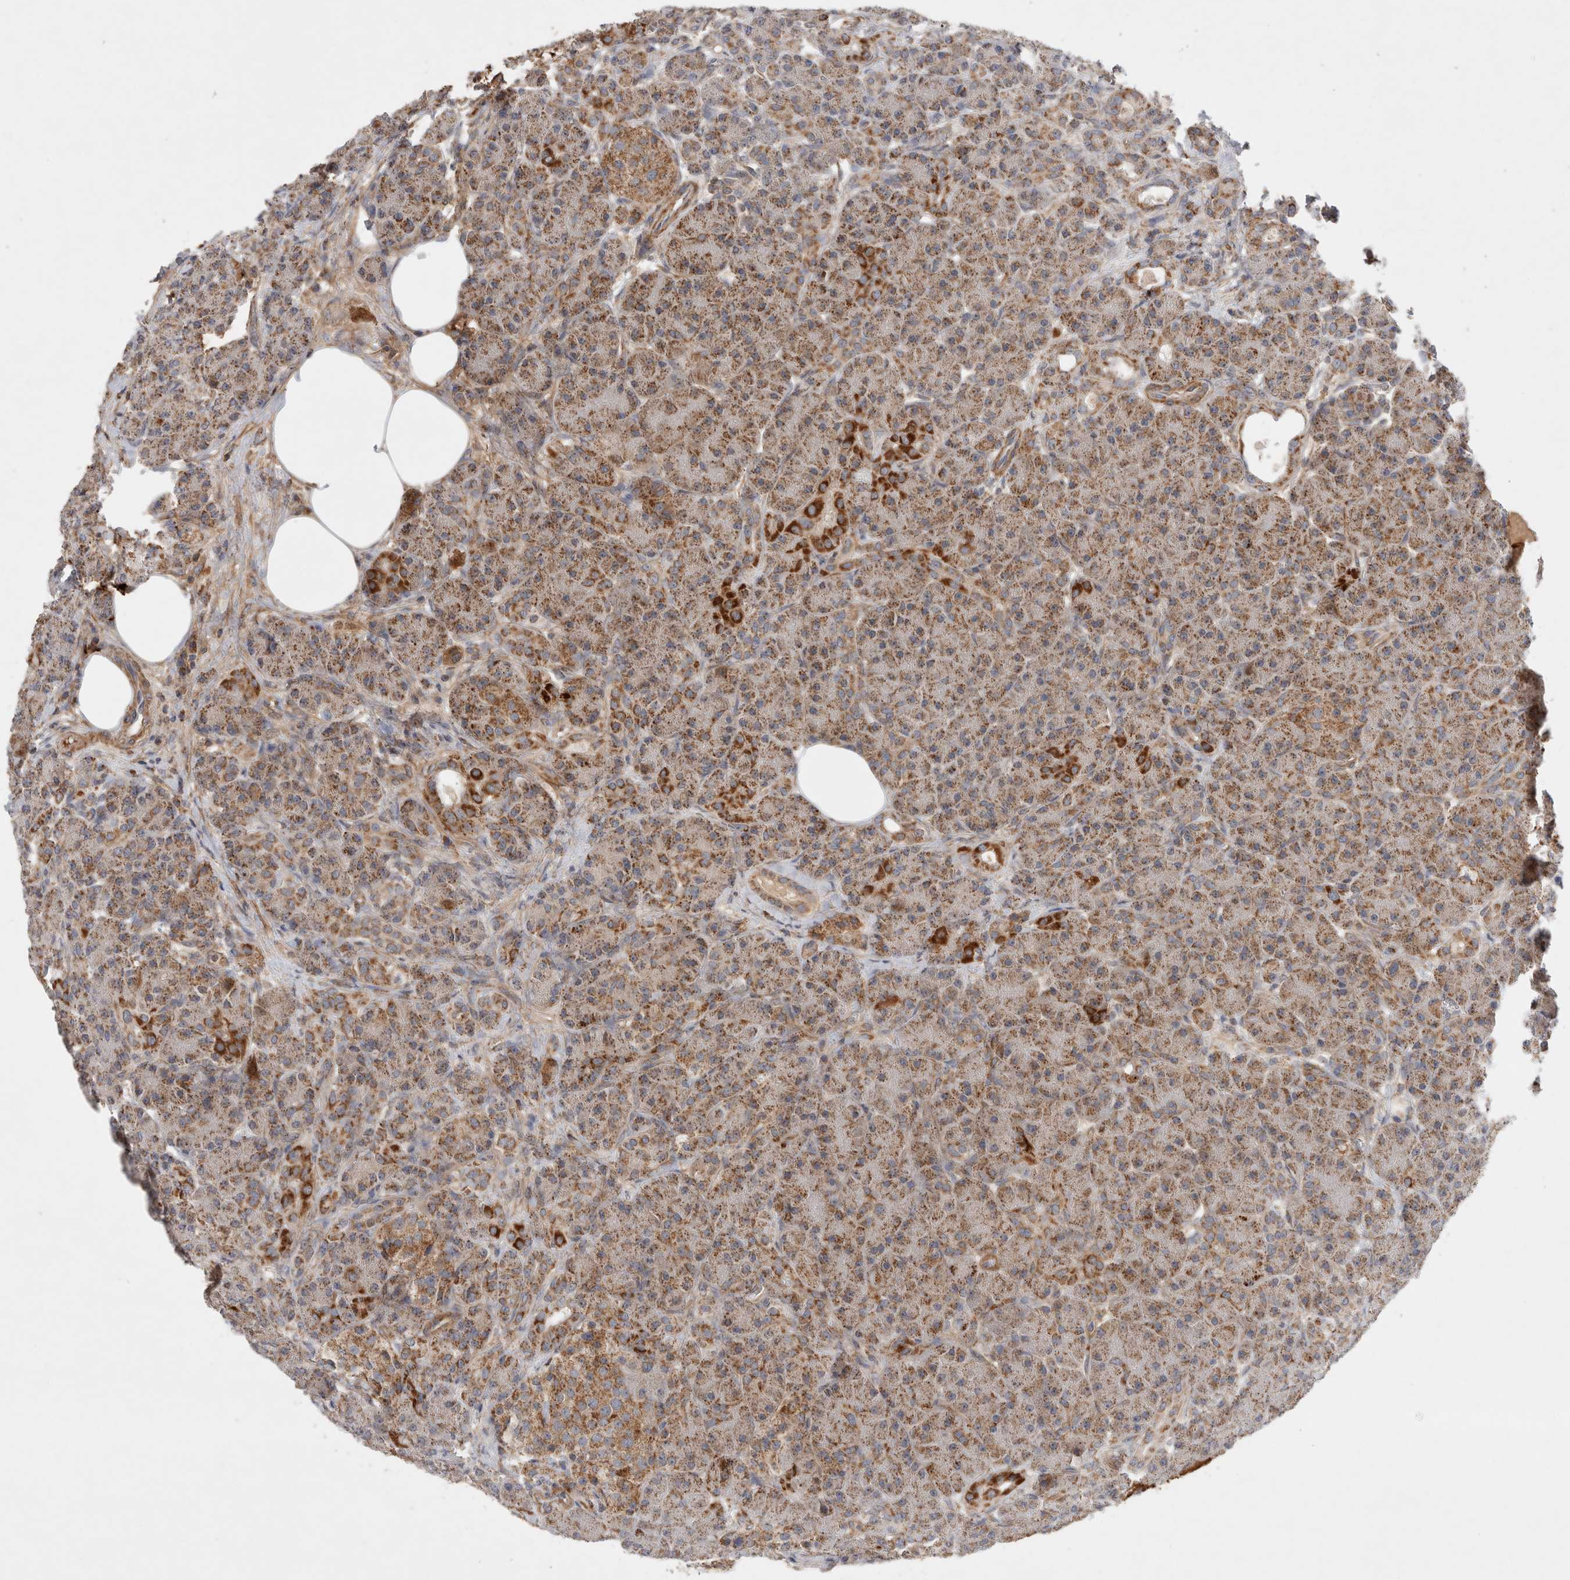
{"staining": {"intensity": "moderate", "quantity": ">75%", "location": "cytoplasmic/membranous"}, "tissue": "pancreas", "cell_type": "Exocrine glandular cells", "image_type": "normal", "snomed": [{"axis": "morphology", "description": "Normal tissue, NOS"}, {"axis": "topography", "description": "Pancreas"}], "caption": "High-magnification brightfield microscopy of benign pancreas stained with DAB (brown) and counterstained with hematoxylin (blue). exocrine glandular cells exhibit moderate cytoplasmic/membranous expression is appreciated in approximately>75% of cells.", "gene": "MRPS28", "patient": {"sex": "male", "age": 63}}